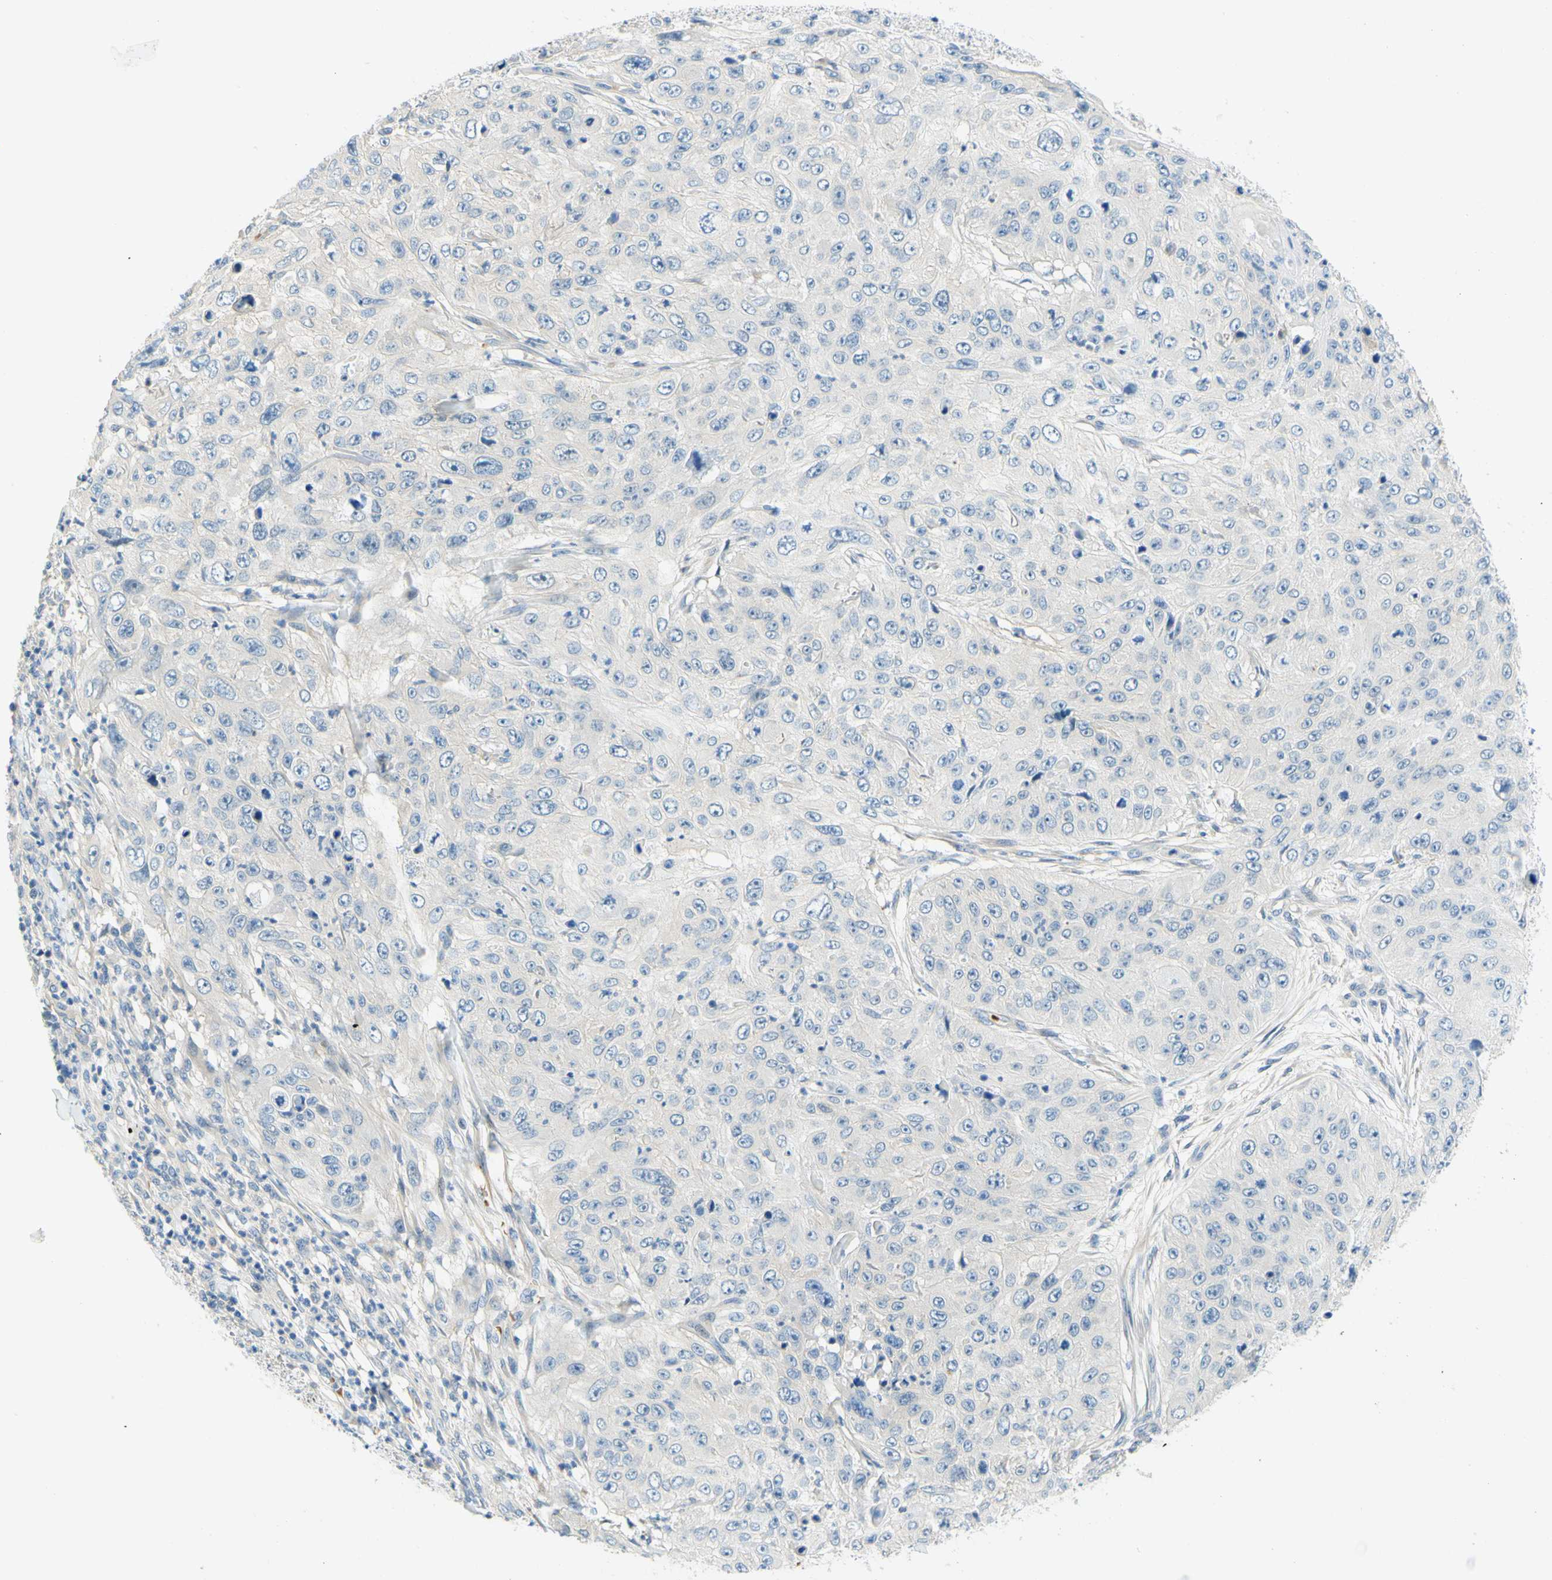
{"staining": {"intensity": "negative", "quantity": "none", "location": "none"}, "tissue": "skin cancer", "cell_type": "Tumor cells", "image_type": "cancer", "snomed": [{"axis": "morphology", "description": "Squamous cell carcinoma, NOS"}, {"axis": "topography", "description": "Skin"}], "caption": "IHC of human skin cancer shows no positivity in tumor cells. (DAB immunohistochemistry (IHC) with hematoxylin counter stain).", "gene": "ENTREP2", "patient": {"sex": "female", "age": 80}}